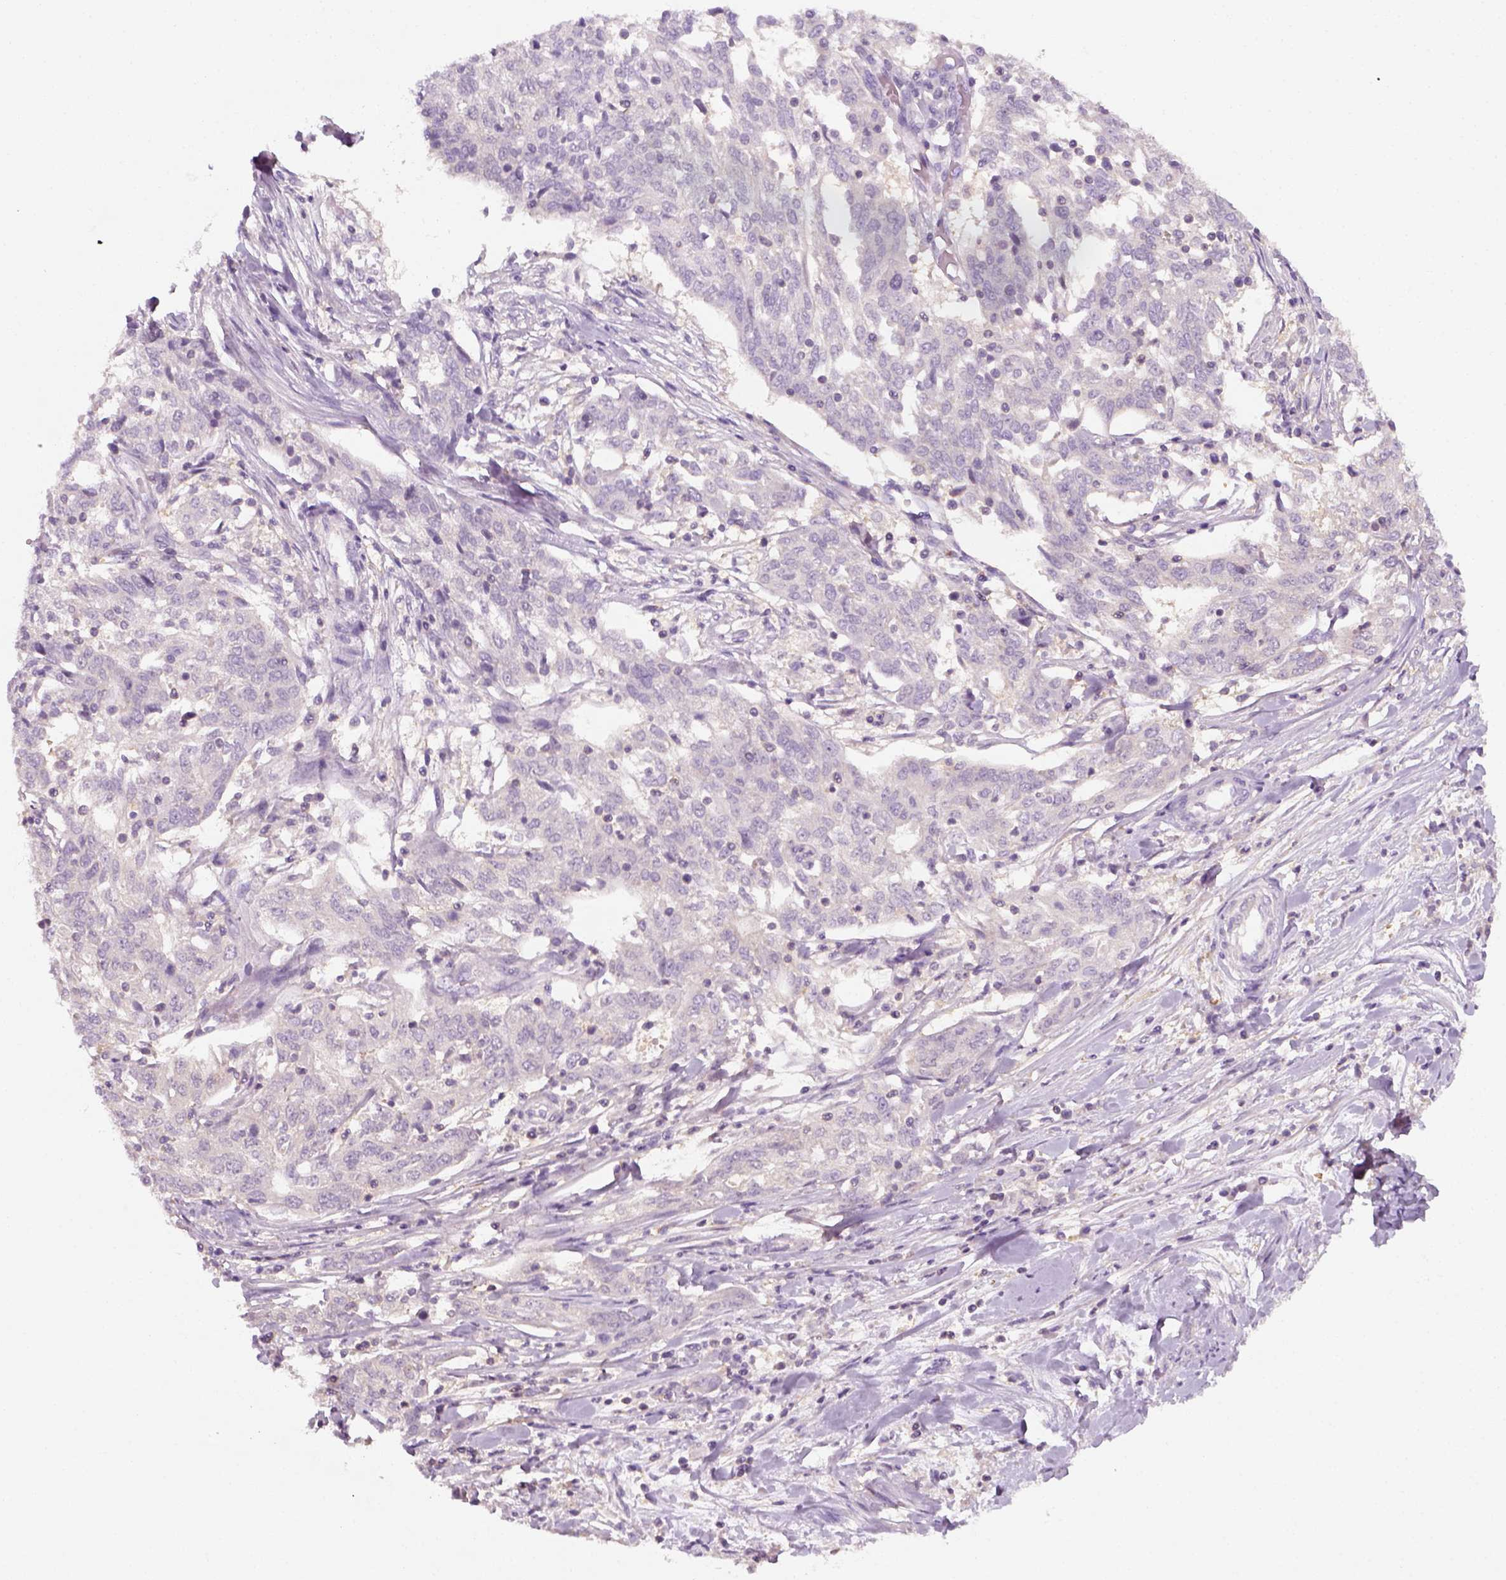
{"staining": {"intensity": "negative", "quantity": "none", "location": "none"}, "tissue": "ovarian cancer", "cell_type": "Tumor cells", "image_type": "cancer", "snomed": [{"axis": "morphology", "description": "Cystadenocarcinoma, serous, NOS"}, {"axis": "topography", "description": "Ovary"}], "caption": "Immunohistochemistry photomicrograph of human ovarian cancer stained for a protein (brown), which displays no positivity in tumor cells.", "gene": "EPHB1", "patient": {"sex": "female", "age": 67}}